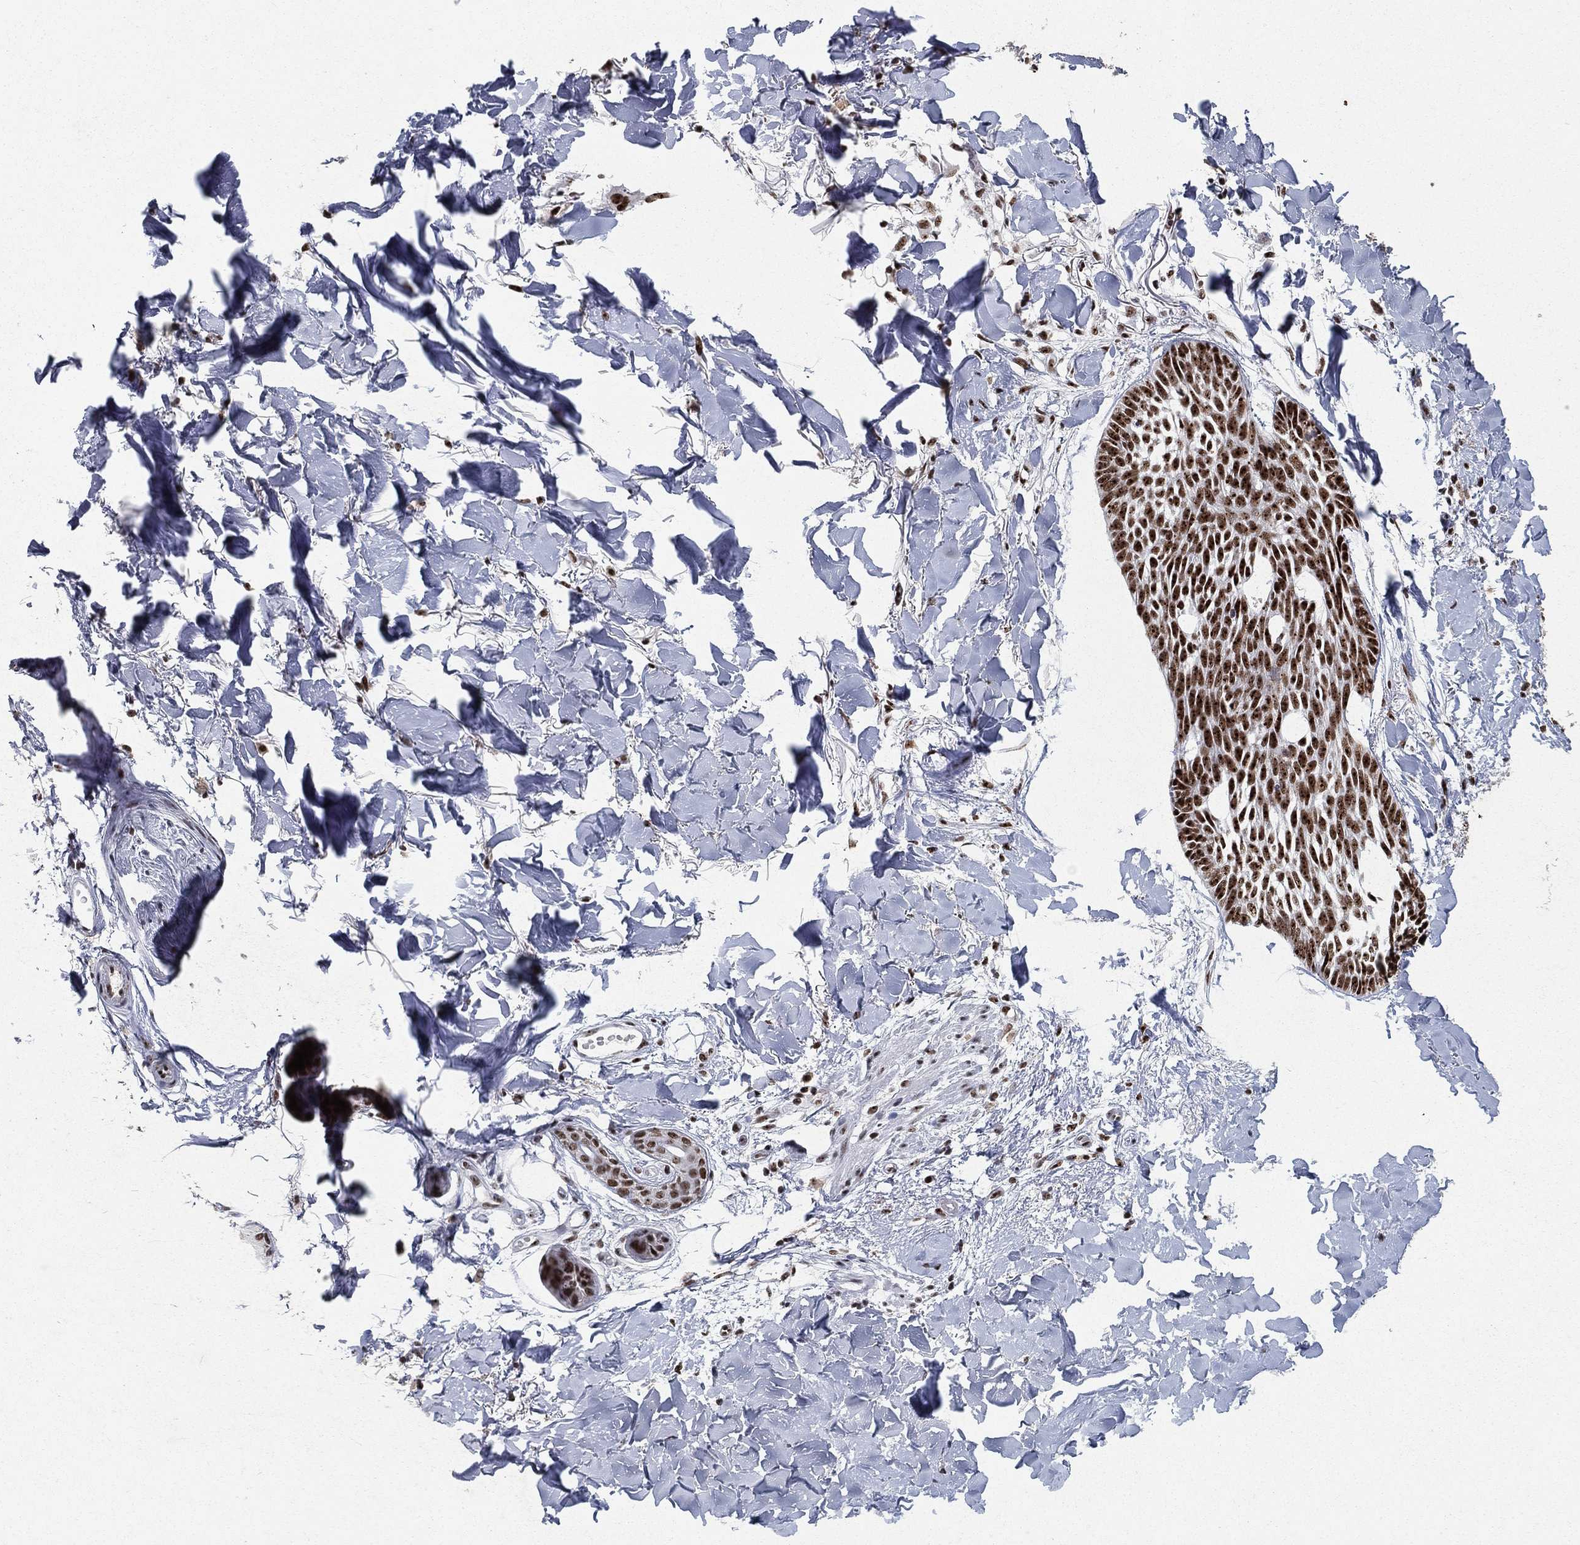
{"staining": {"intensity": "strong", "quantity": ">75%", "location": "nuclear"}, "tissue": "skin cancer", "cell_type": "Tumor cells", "image_type": "cancer", "snomed": [{"axis": "morphology", "description": "Normal tissue, NOS"}, {"axis": "morphology", "description": "Basal cell carcinoma"}, {"axis": "topography", "description": "Skin"}], "caption": "This histopathology image displays immunohistochemistry (IHC) staining of human basal cell carcinoma (skin), with high strong nuclear positivity in approximately >75% of tumor cells.", "gene": "DDX27", "patient": {"sex": "male", "age": 84}}